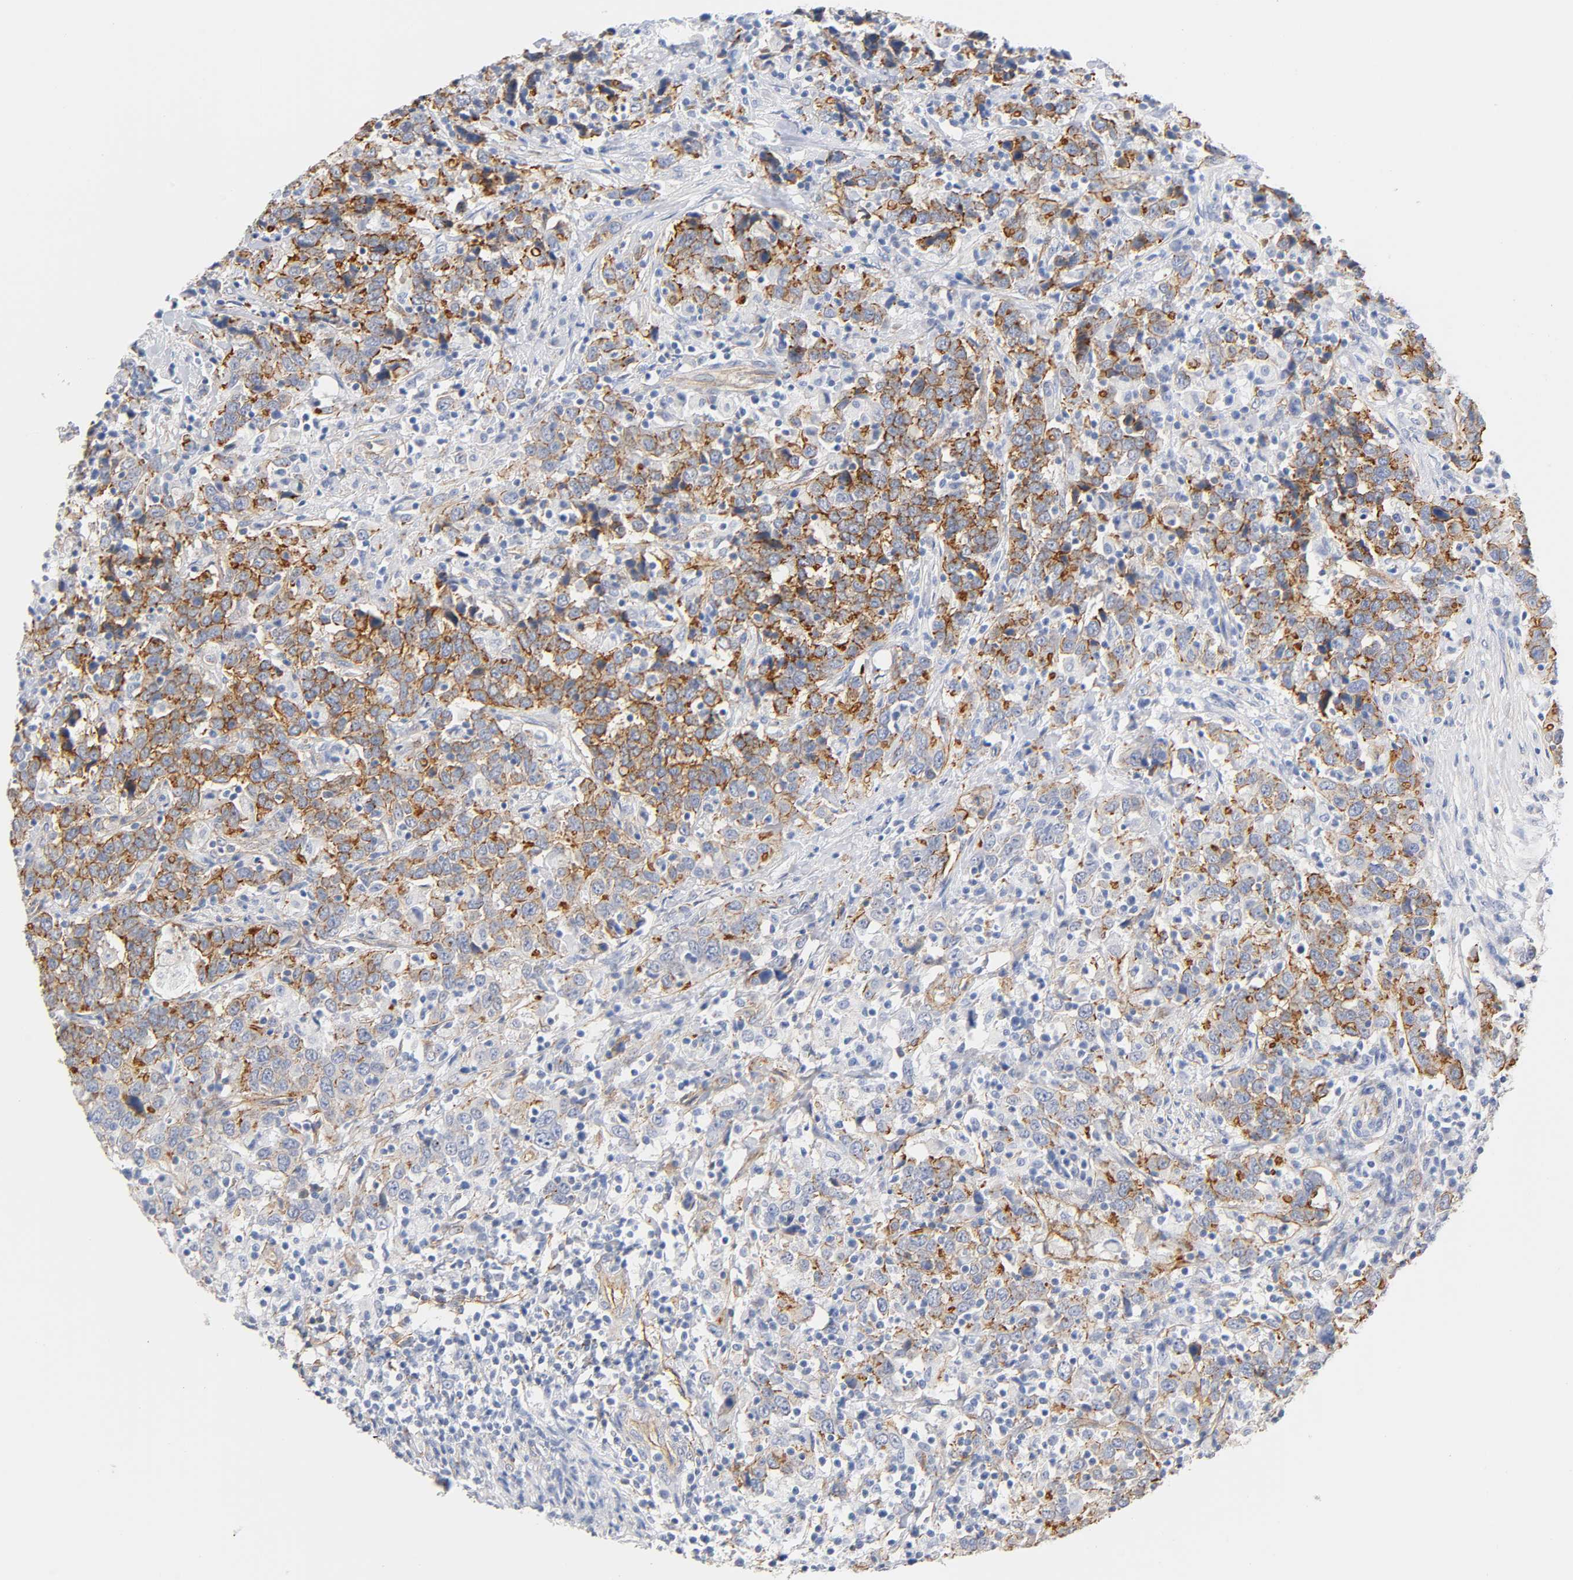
{"staining": {"intensity": "strong", "quantity": ">75%", "location": "cytoplasmic/membranous"}, "tissue": "urothelial cancer", "cell_type": "Tumor cells", "image_type": "cancer", "snomed": [{"axis": "morphology", "description": "Urothelial carcinoma, High grade"}, {"axis": "topography", "description": "Urinary bladder"}], "caption": "A micrograph of urothelial carcinoma (high-grade) stained for a protein demonstrates strong cytoplasmic/membranous brown staining in tumor cells.", "gene": "SPTAN1", "patient": {"sex": "male", "age": 61}}